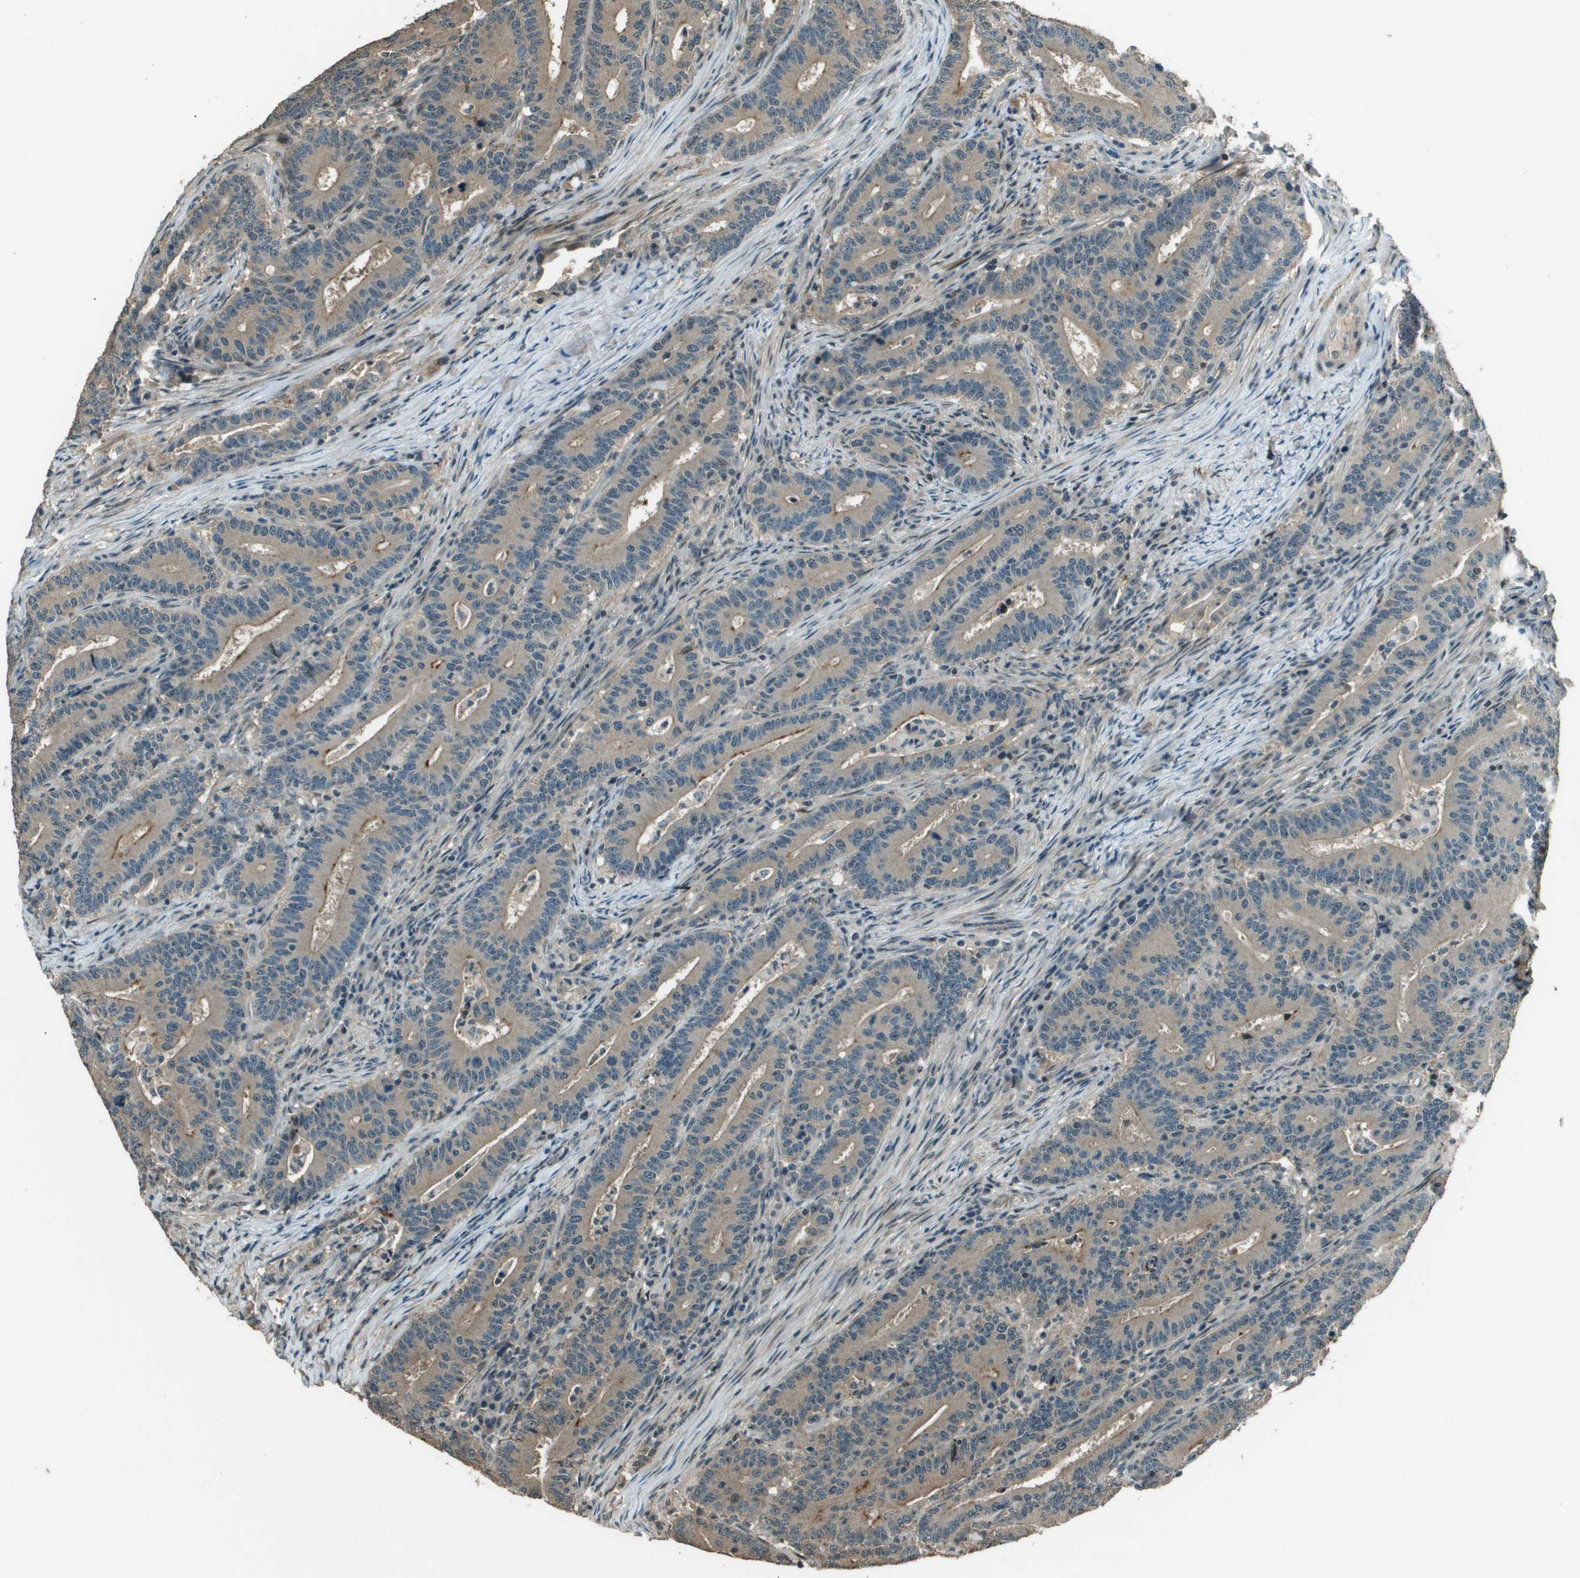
{"staining": {"intensity": "weak", "quantity": ">75%", "location": "cytoplasmic/membranous"}, "tissue": "colorectal cancer", "cell_type": "Tumor cells", "image_type": "cancer", "snomed": [{"axis": "morphology", "description": "Adenocarcinoma, NOS"}, {"axis": "topography", "description": "Colon"}], "caption": "Colorectal cancer stained with immunohistochemistry demonstrates weak cytoplasmic/membranous expression in approximately >75% of tumor cells. (DAB (3,3'-diaminobenzidine) = brown stain, brightfield microscopy at high magnification).", "gene": "SDC3", "patient": {"sex": "female", "age": 66}}